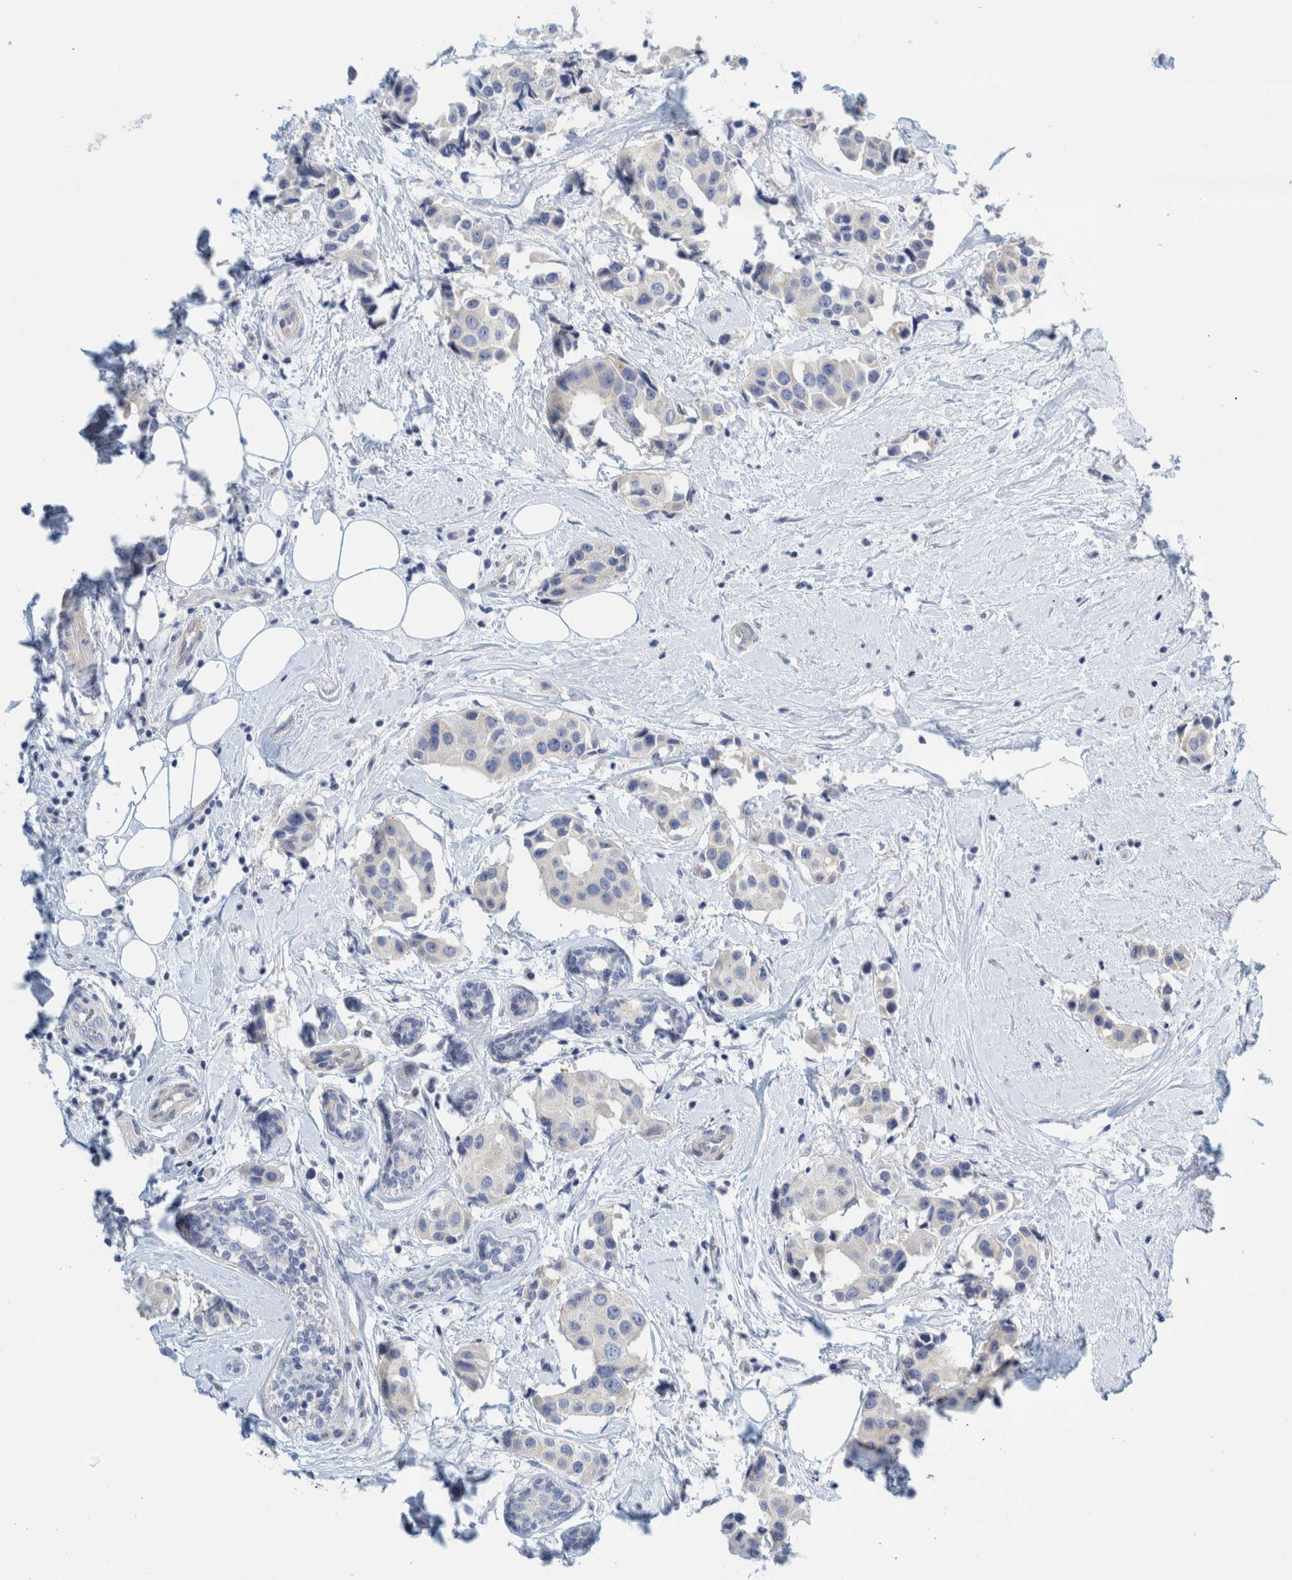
{"staining": {"intensity": "negative", "quantity": "none", "location": "none"}, "tissue": "breast cancer", "cell_type": "Tumor cells", "image_type": "cancer", "snomed": [{"axis": "morphology", "description": "Normal tissue, NOS"}, {"axis": "morphology", "description": "Duct carcinoma"}, {"axis": "topography", "description": "Breast"}], "caption": "The image exhibits no staining of tumor cells in infiltrating ductal carcinoma (breast).", "gene": "ZNF324B", "patient": {"sex": "female", "age": 39}}